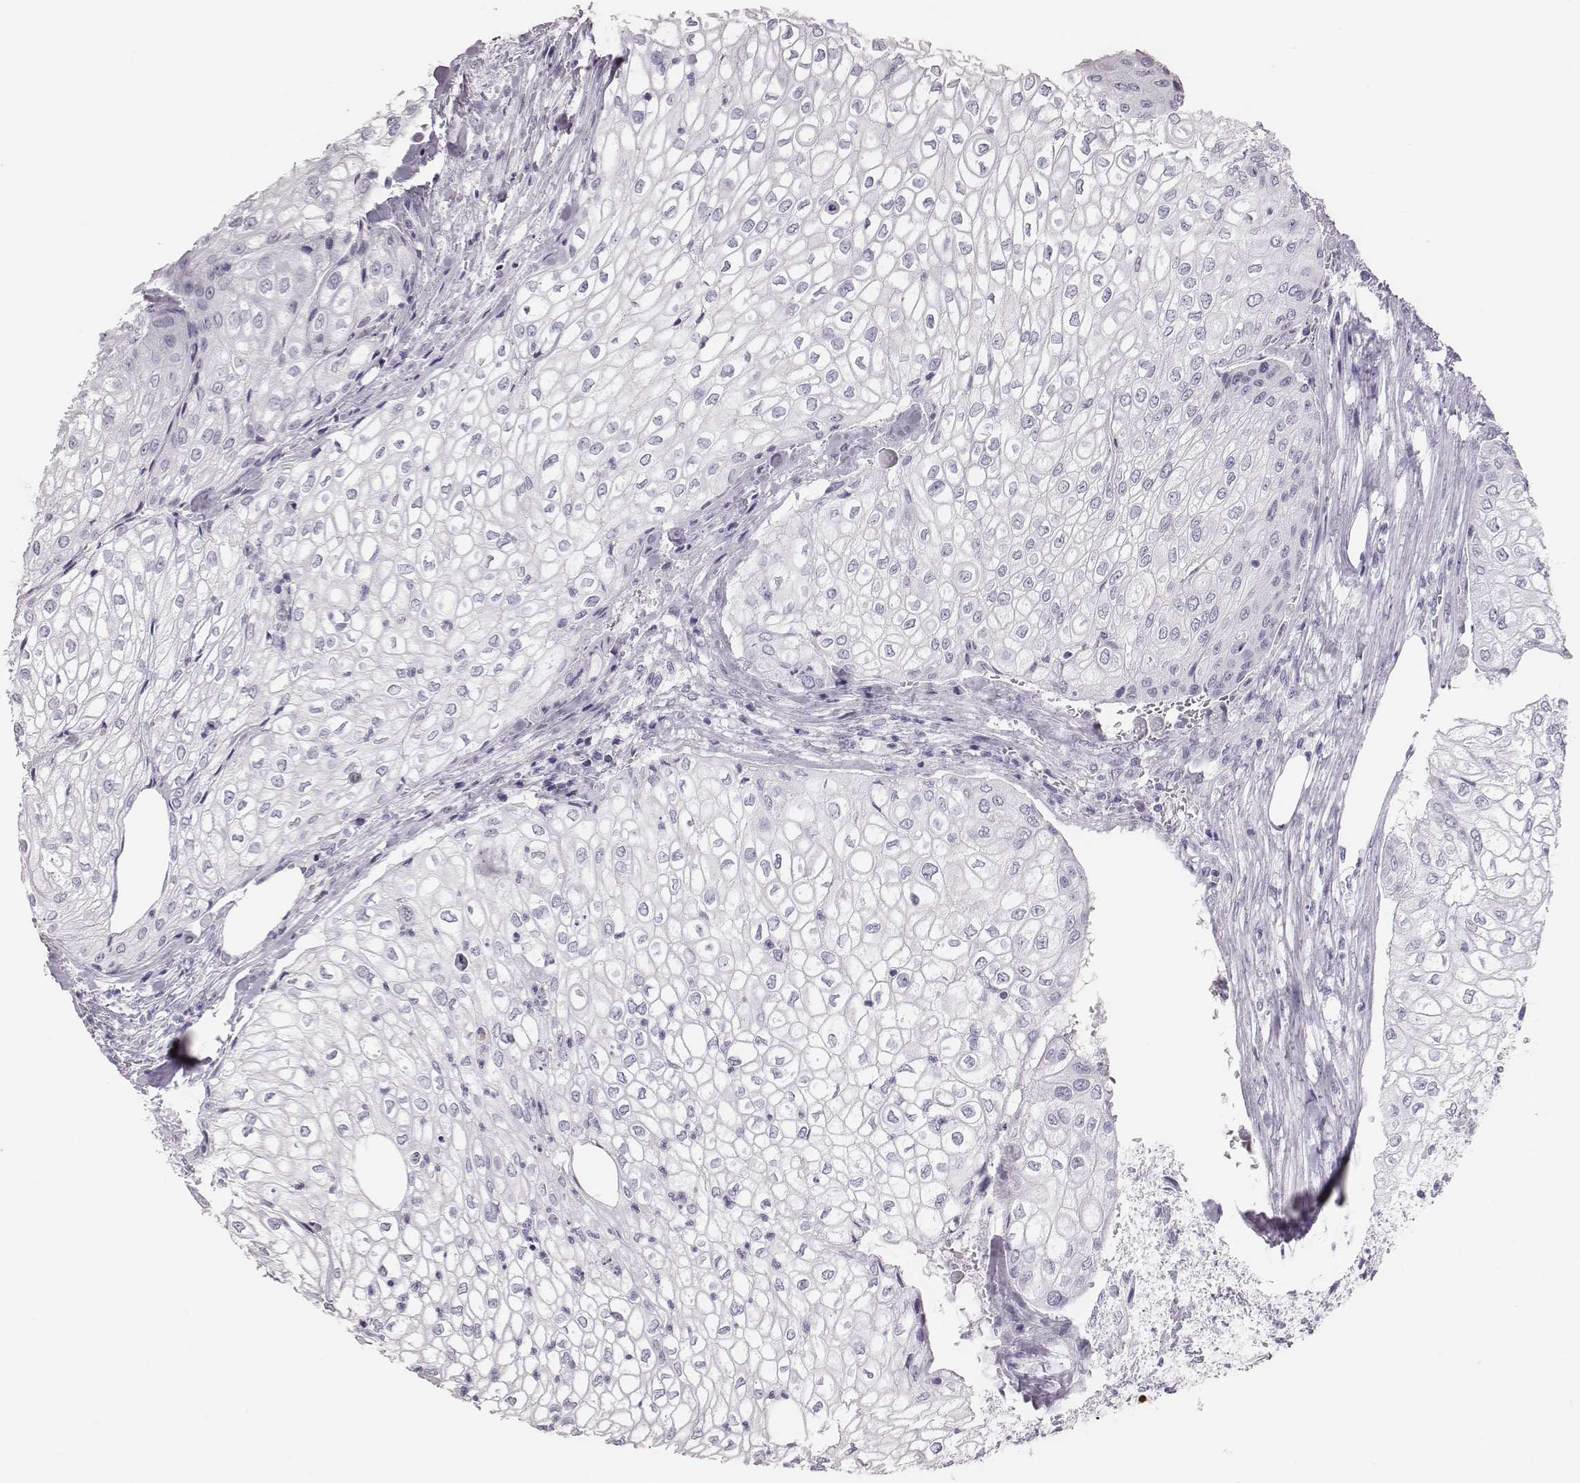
{"staining": {"intensity": "negative", "quantity": "none", "location": "none"}, "tissue": "urothelial cancer", "cell_type": "Tumor cells", "image_type": "cancer", "snomed": [{"axis": "morphology", "description": "Urothelial carcinoma, High grade"}, {"axis": "topography", "description": "Urinary bladder"}], "caption": "There is no significant positivity in tumor cells of urothelial carcinoma (high-grade). (DAB IHC, high magnification).", "gene": "H1-6", "patient": {"sex": "male", "age": 62}}